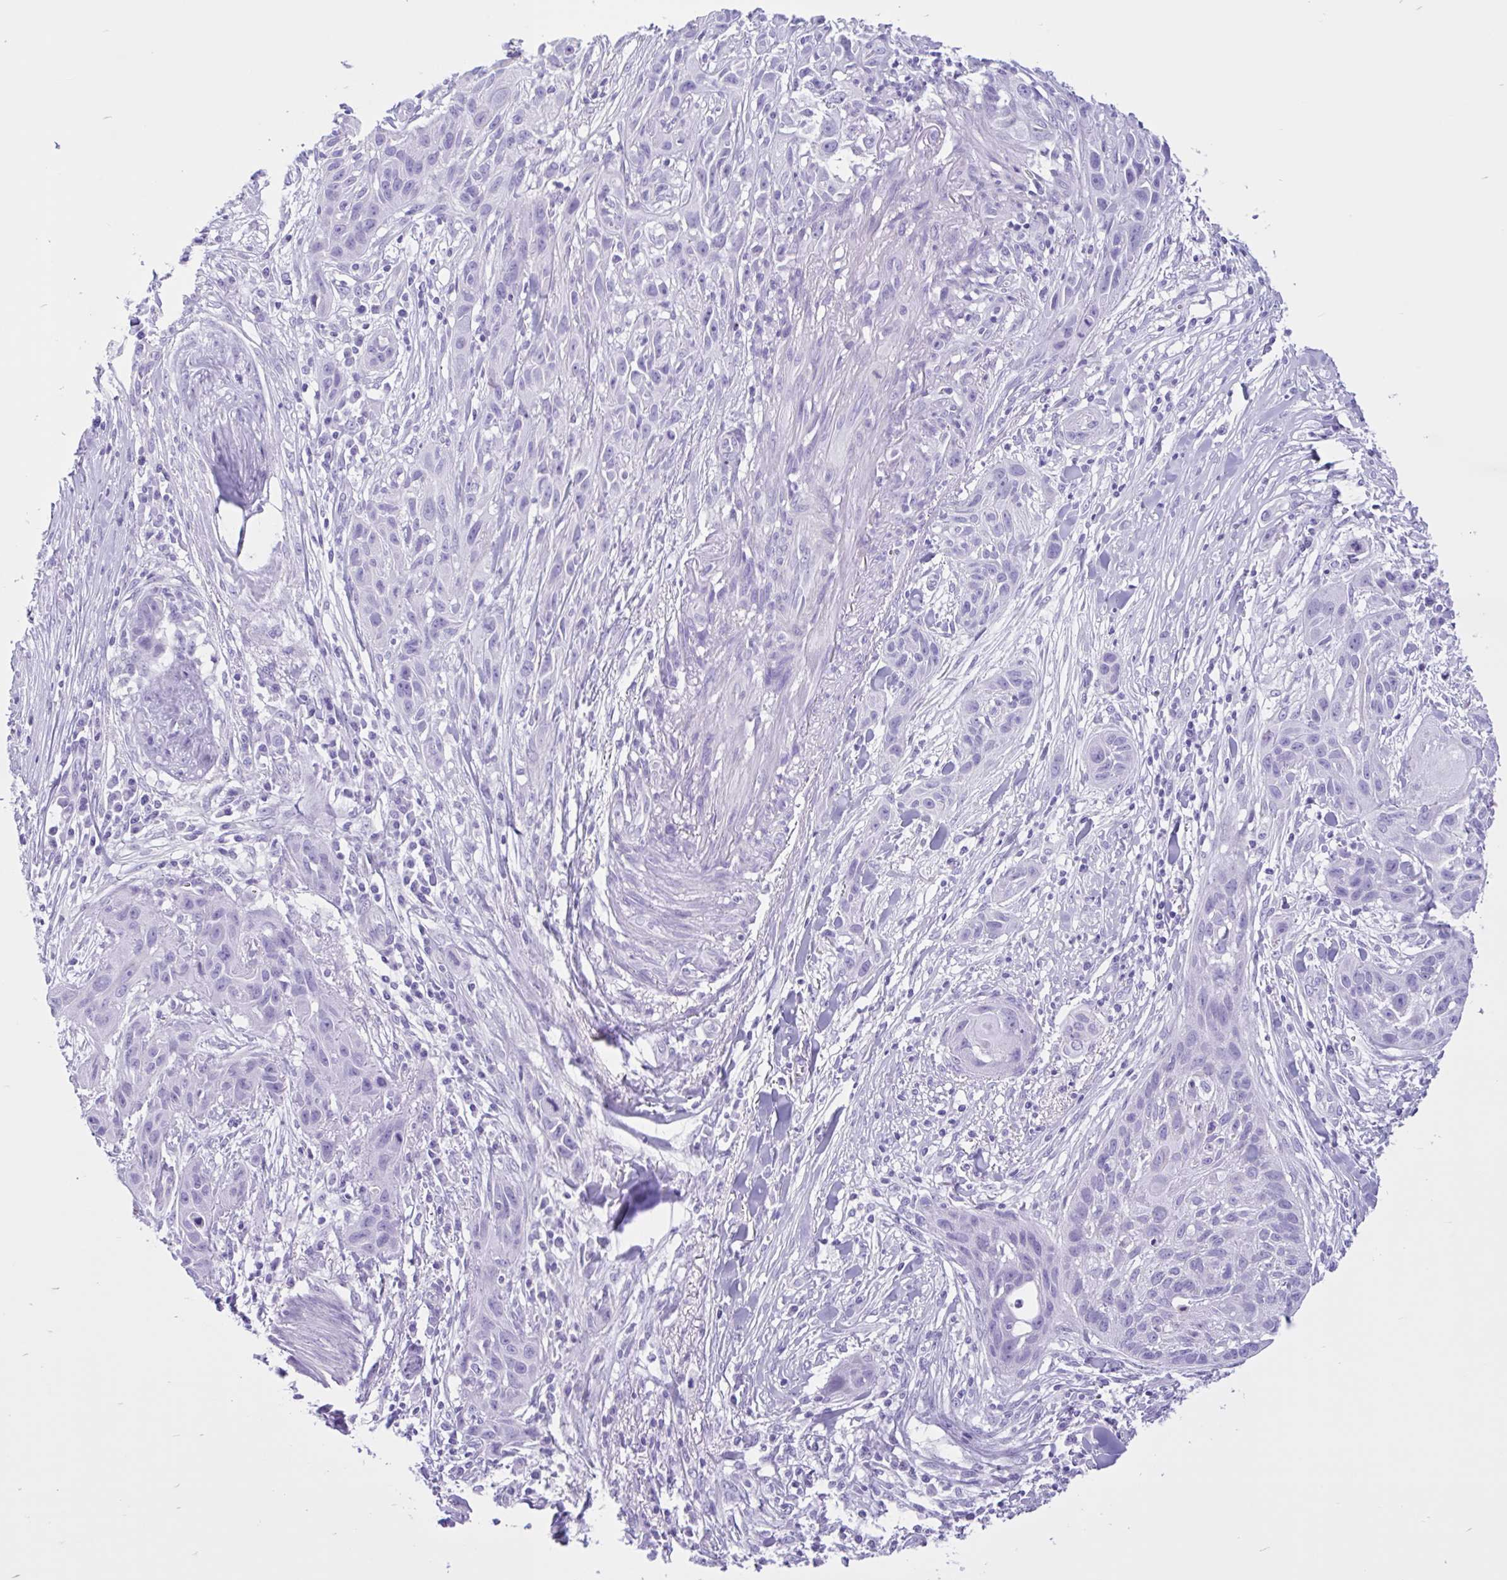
{"staining": {"intensity": "negative", "quantity": "none", "location": "none"}, "tissue": "skin cancer", "cell_type": "Tumor cells", "image_type": "cancer", "snomed": [{"axis": "morphology", "description": "Squamous cell carcinoma, NOS"}, {"axis": "topography", "description": "Skin"}, {"axis": "topography", "description": "Vulva"}], "caption": "This is a photomicrograph of immunohistochemistry (IHC) staining of skin cancer, which shows no positivity in tumor cells.", "gene": "IAPP", "patient": {"sex": "female", "age": 83}}